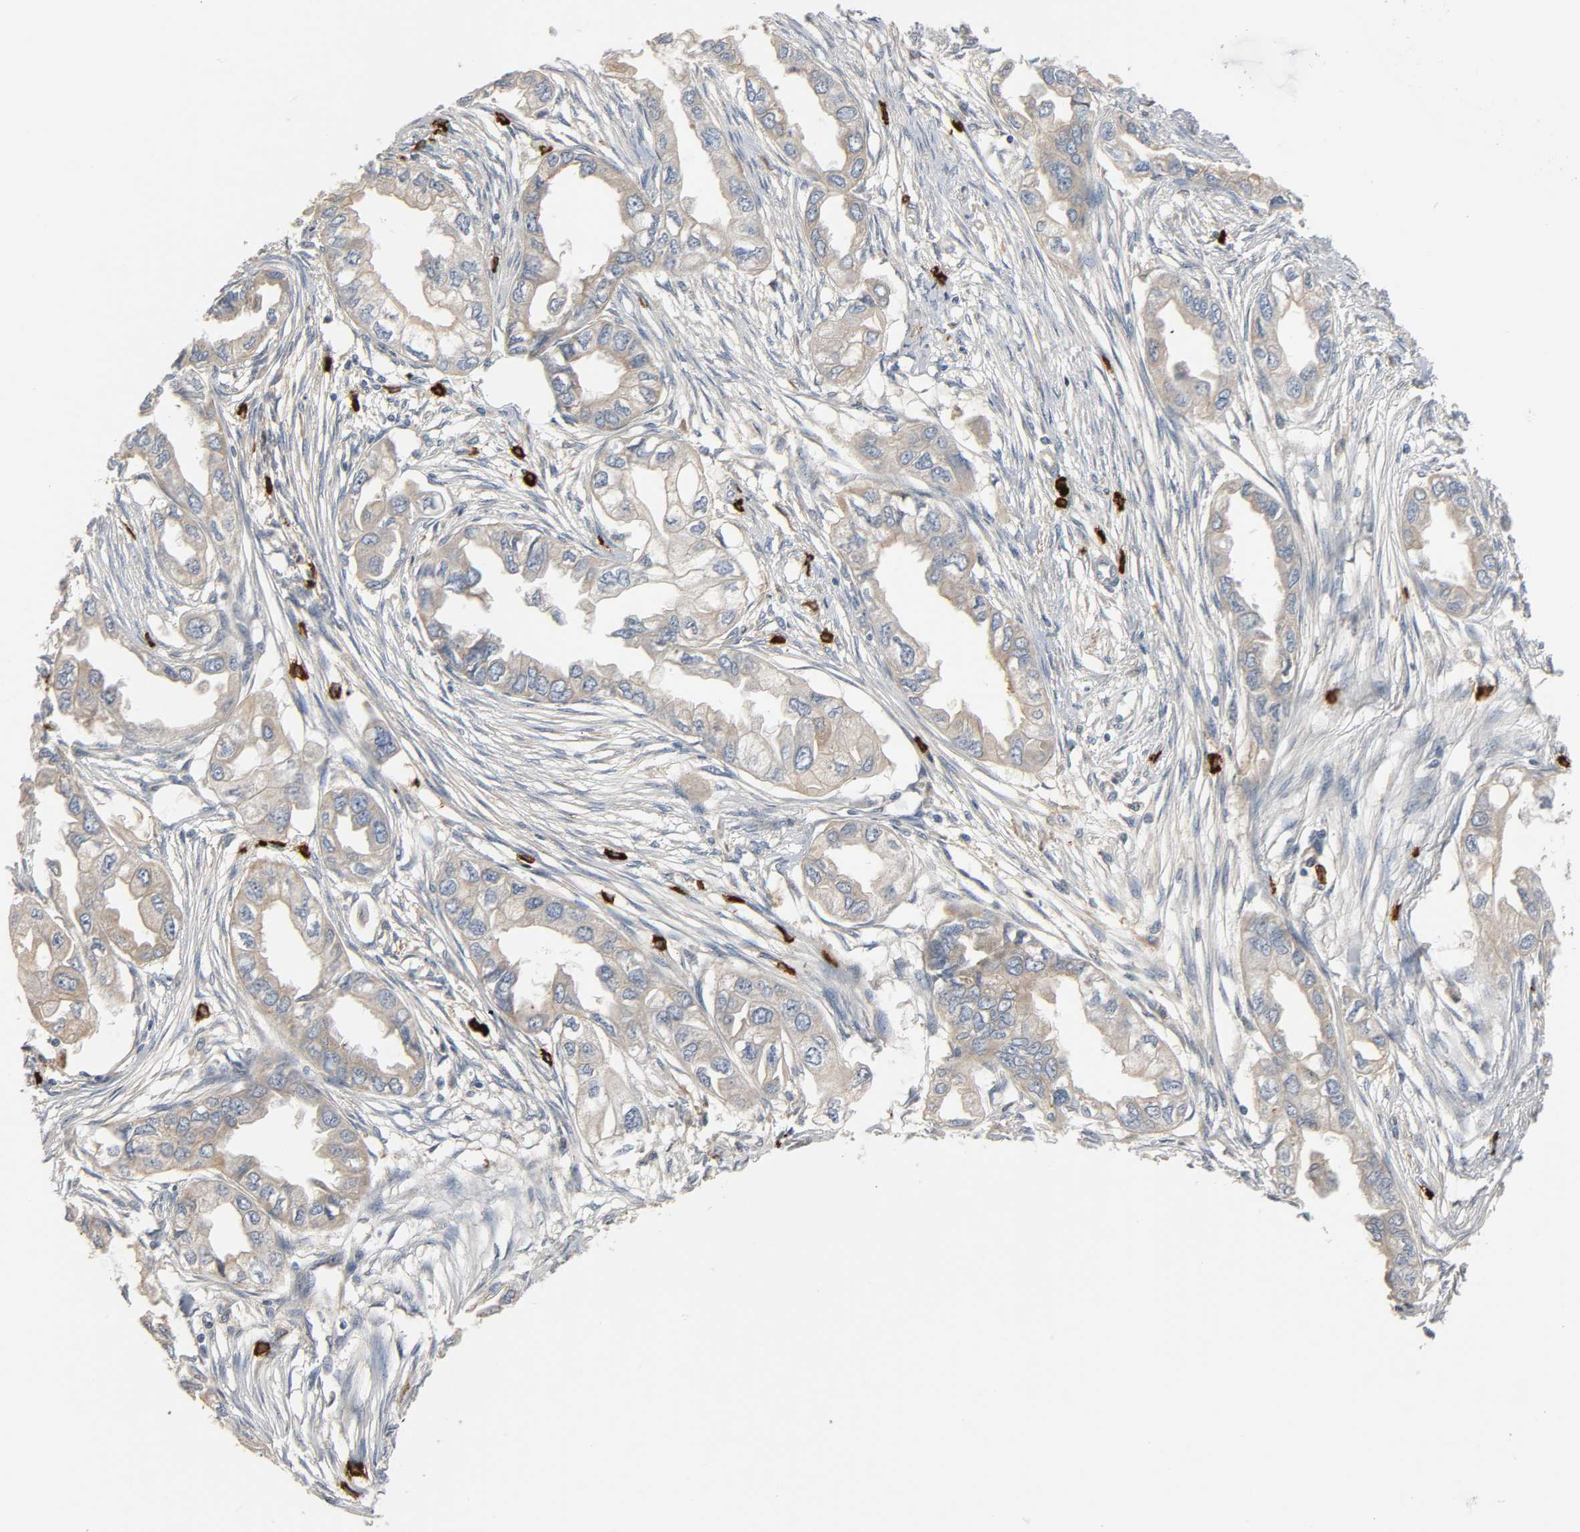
{"staining": {"intensity": "weak", "quantity": ">75%", "location": "cytoplasmic/membranous"}, "tissue": "endometrial cancer", "cell_type": "Tumor cells", "image_type": "cancer", "snomed": [{"axis": "morphology", "description": "Adenocarcinoma, NOS"}, {"axis": "topography", "description": "Endometrium"}], "caption": "Immunohistochemistry micrograph of neoplastic tissue: human adenocarcinoma (endometrial) stained using immunohistochemistry (IHC) shows low levels of weak protein expression localized specifically in the cytoplasmic/membranous of tumor cells, appearing as a cytoplasmic/membranous brown color.", "gene": "LIMCH1", "patient": {"sex": "female", "age": 67}}